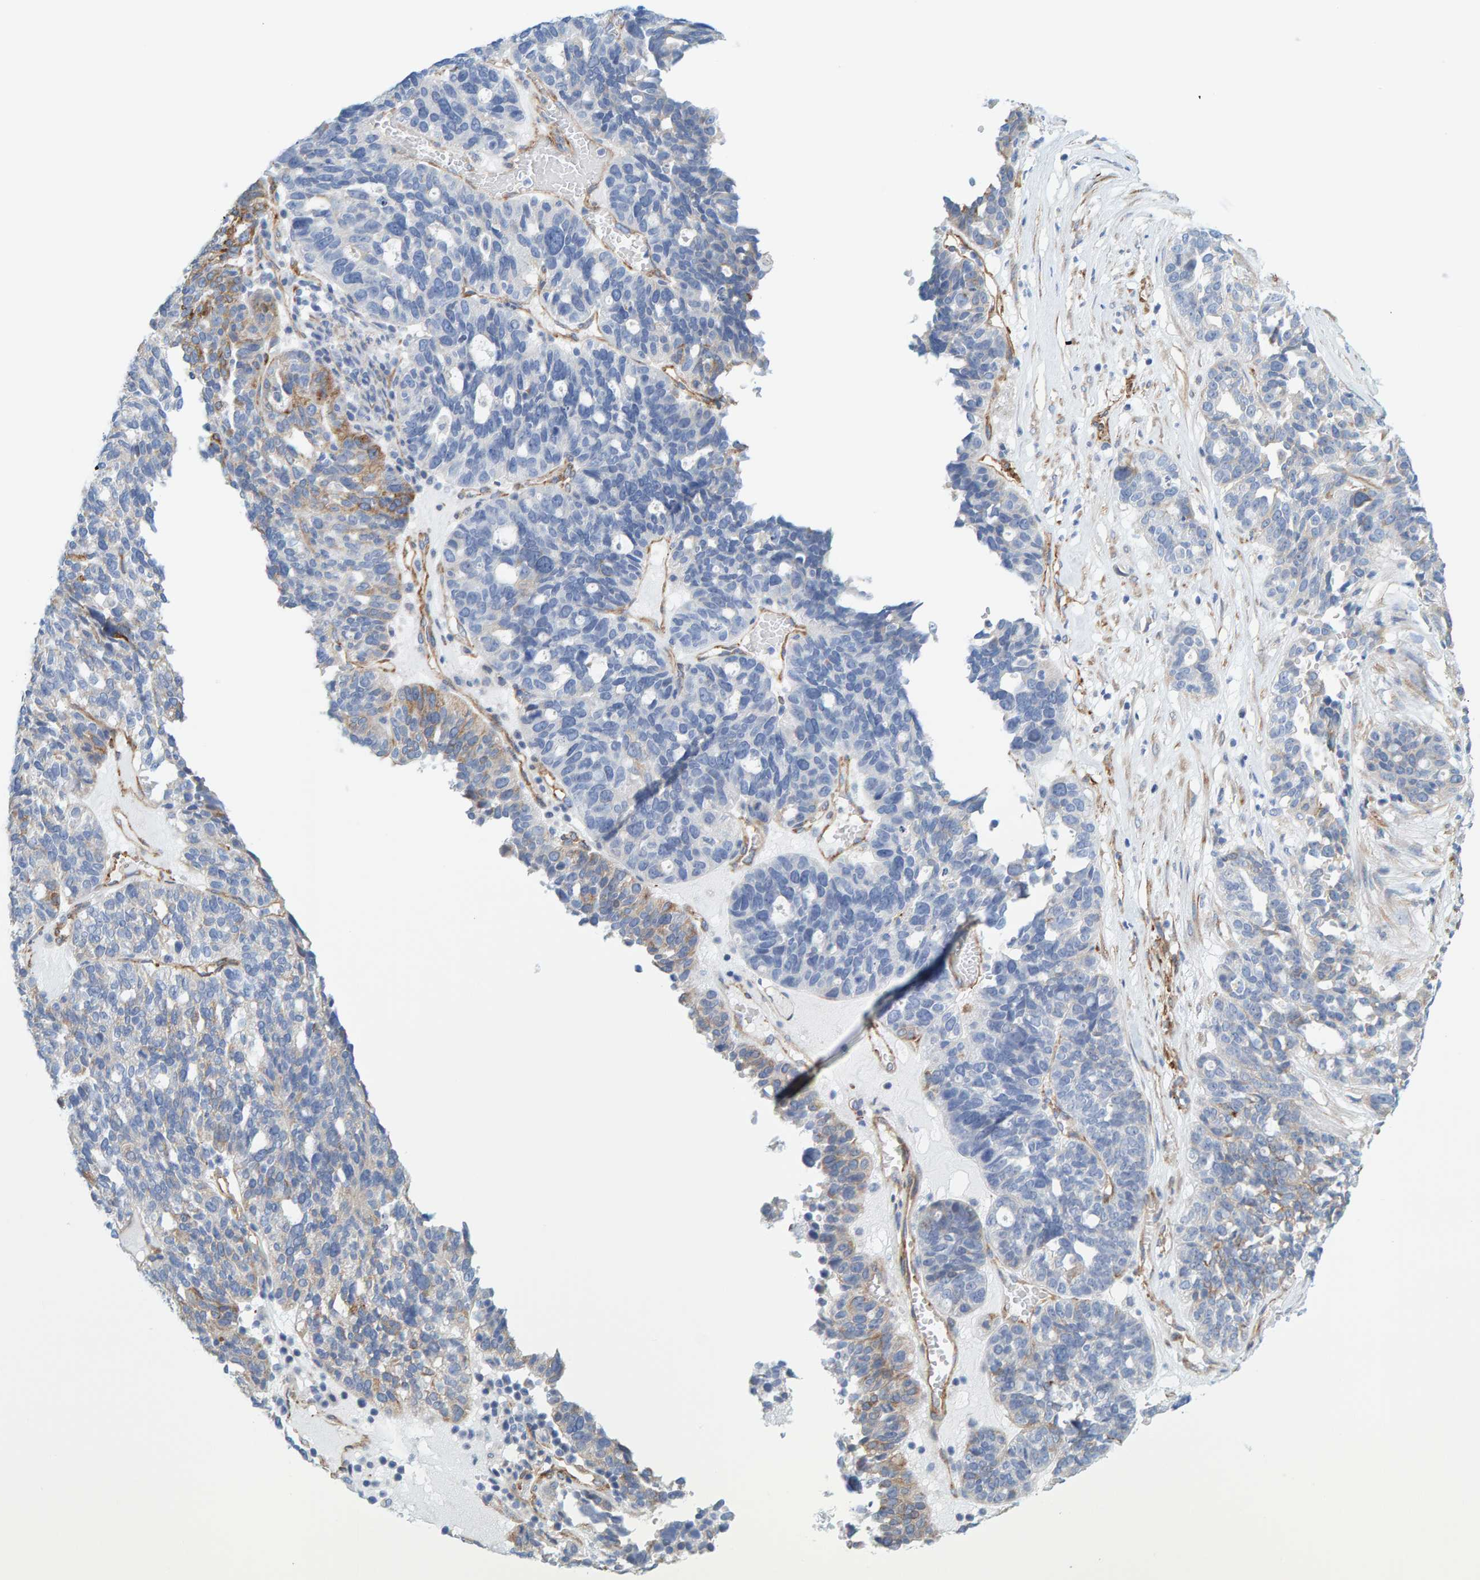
{"staining": {"intensity": "moderate", "quantity": "<25%", "location": "cytoplasmic/membranous"}, "tissue": "ovarian cancer", "cell_type": "Tumor cells", "image_type": "cancer", "snomed": [{"axis": "morphology", "description": "Cystadenocarcinoma, serous, NOS"}, {"axis": "topography", "description": "Ovary"}], "caption": "Ovarian cancer (serous cystadenocarcinoma) stained with a protein marker exhibits moderate staining in tumor cells.", "gene": "MAP1B", "patient": {"sex": "female", "age": 59}}